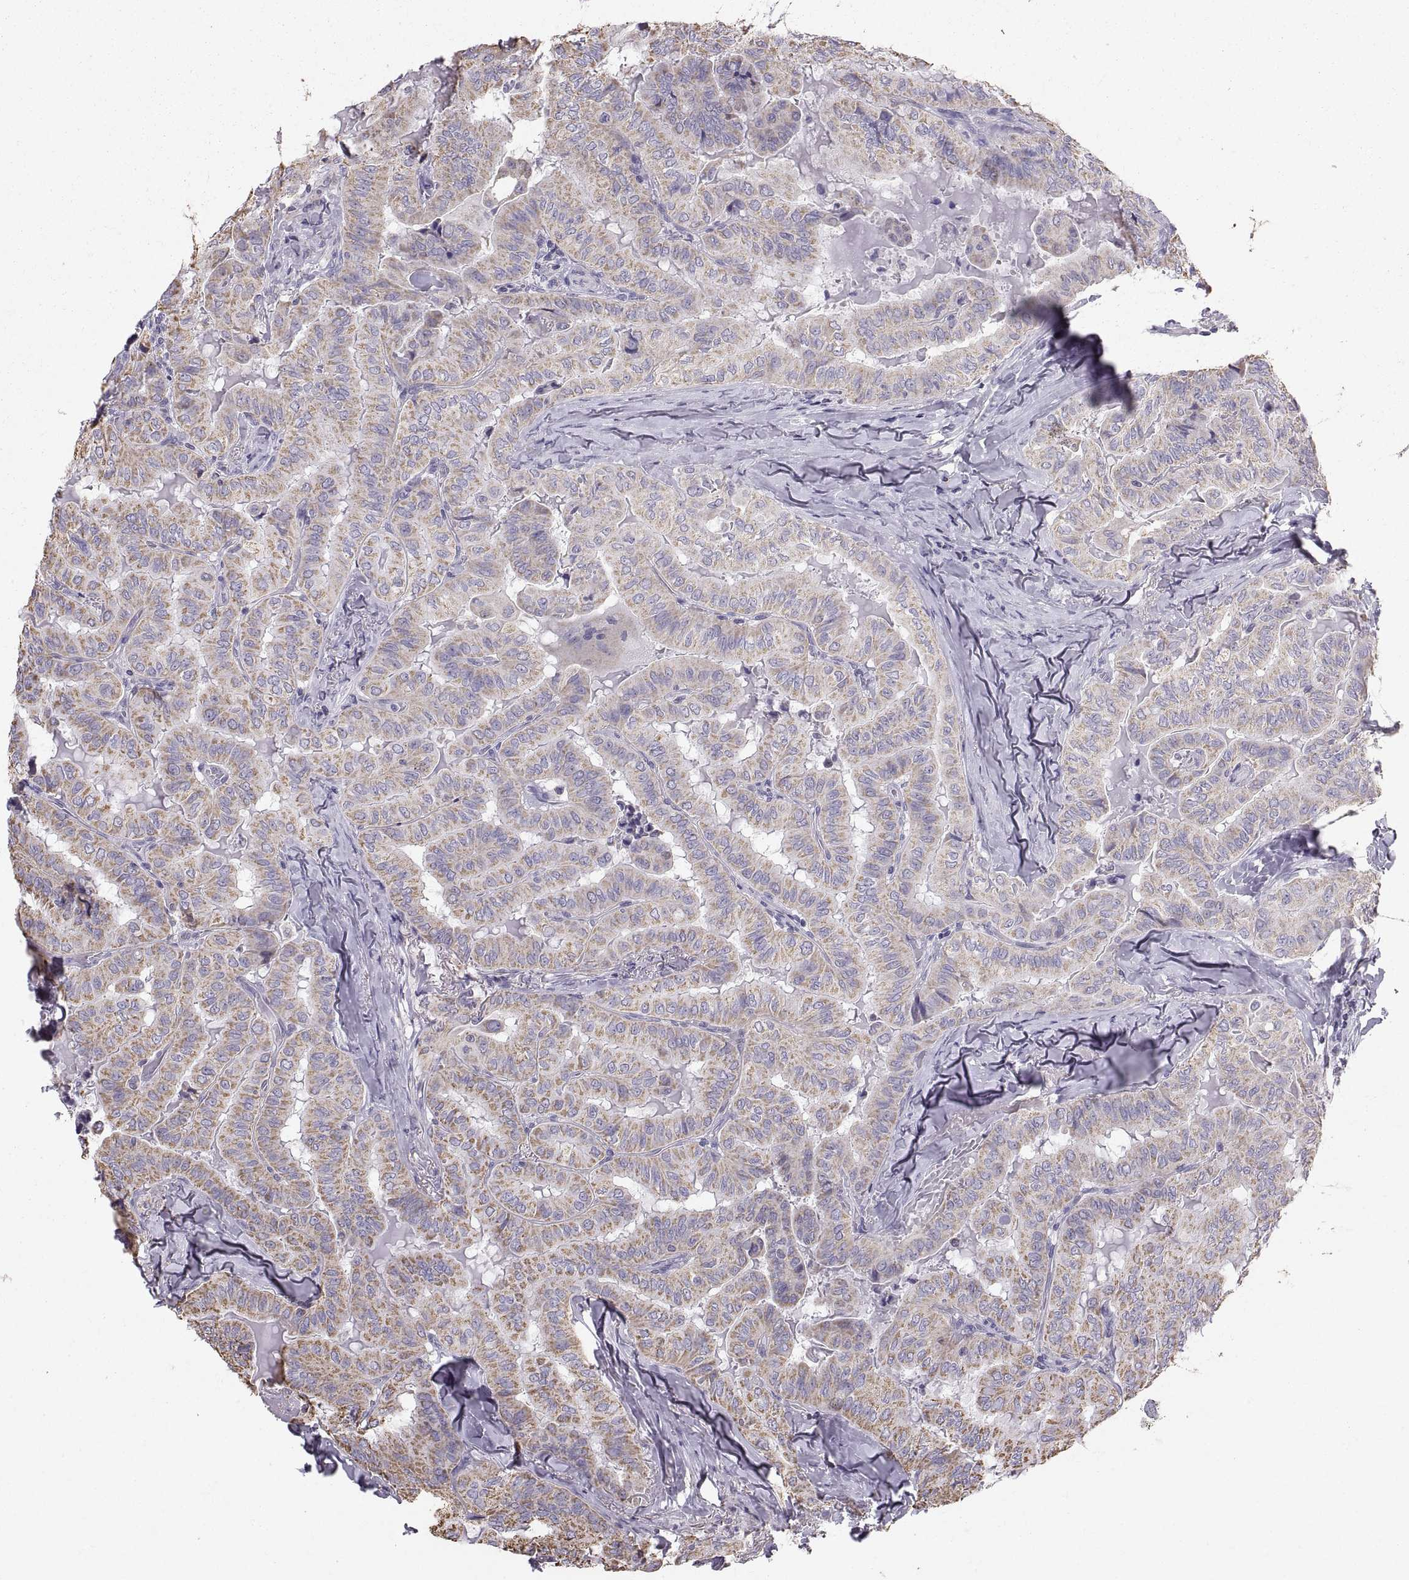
{"staining": {"intensity": "weak", "quantity": ">75%", "location": "cytoplasmic/membranous"}, "tissue": "thyroid cancer", "cell_type": "Tumor cells", "image_type": "cancer", "snomed": [{"axis": "morphology", "description": "Papillary adenocarcinoma, NOS"}, {"axis": "topography", "description": "Thyroid gland"}], "caption": "This photomicrograph shows IHC staining of papillary adenocarcinoma (thyroid), with low weak cytoplasmic/membranous expression in approximately >75% of tumor cells.", "gene": "STMND1", "patient": {"sex": "female", "age": 68}}